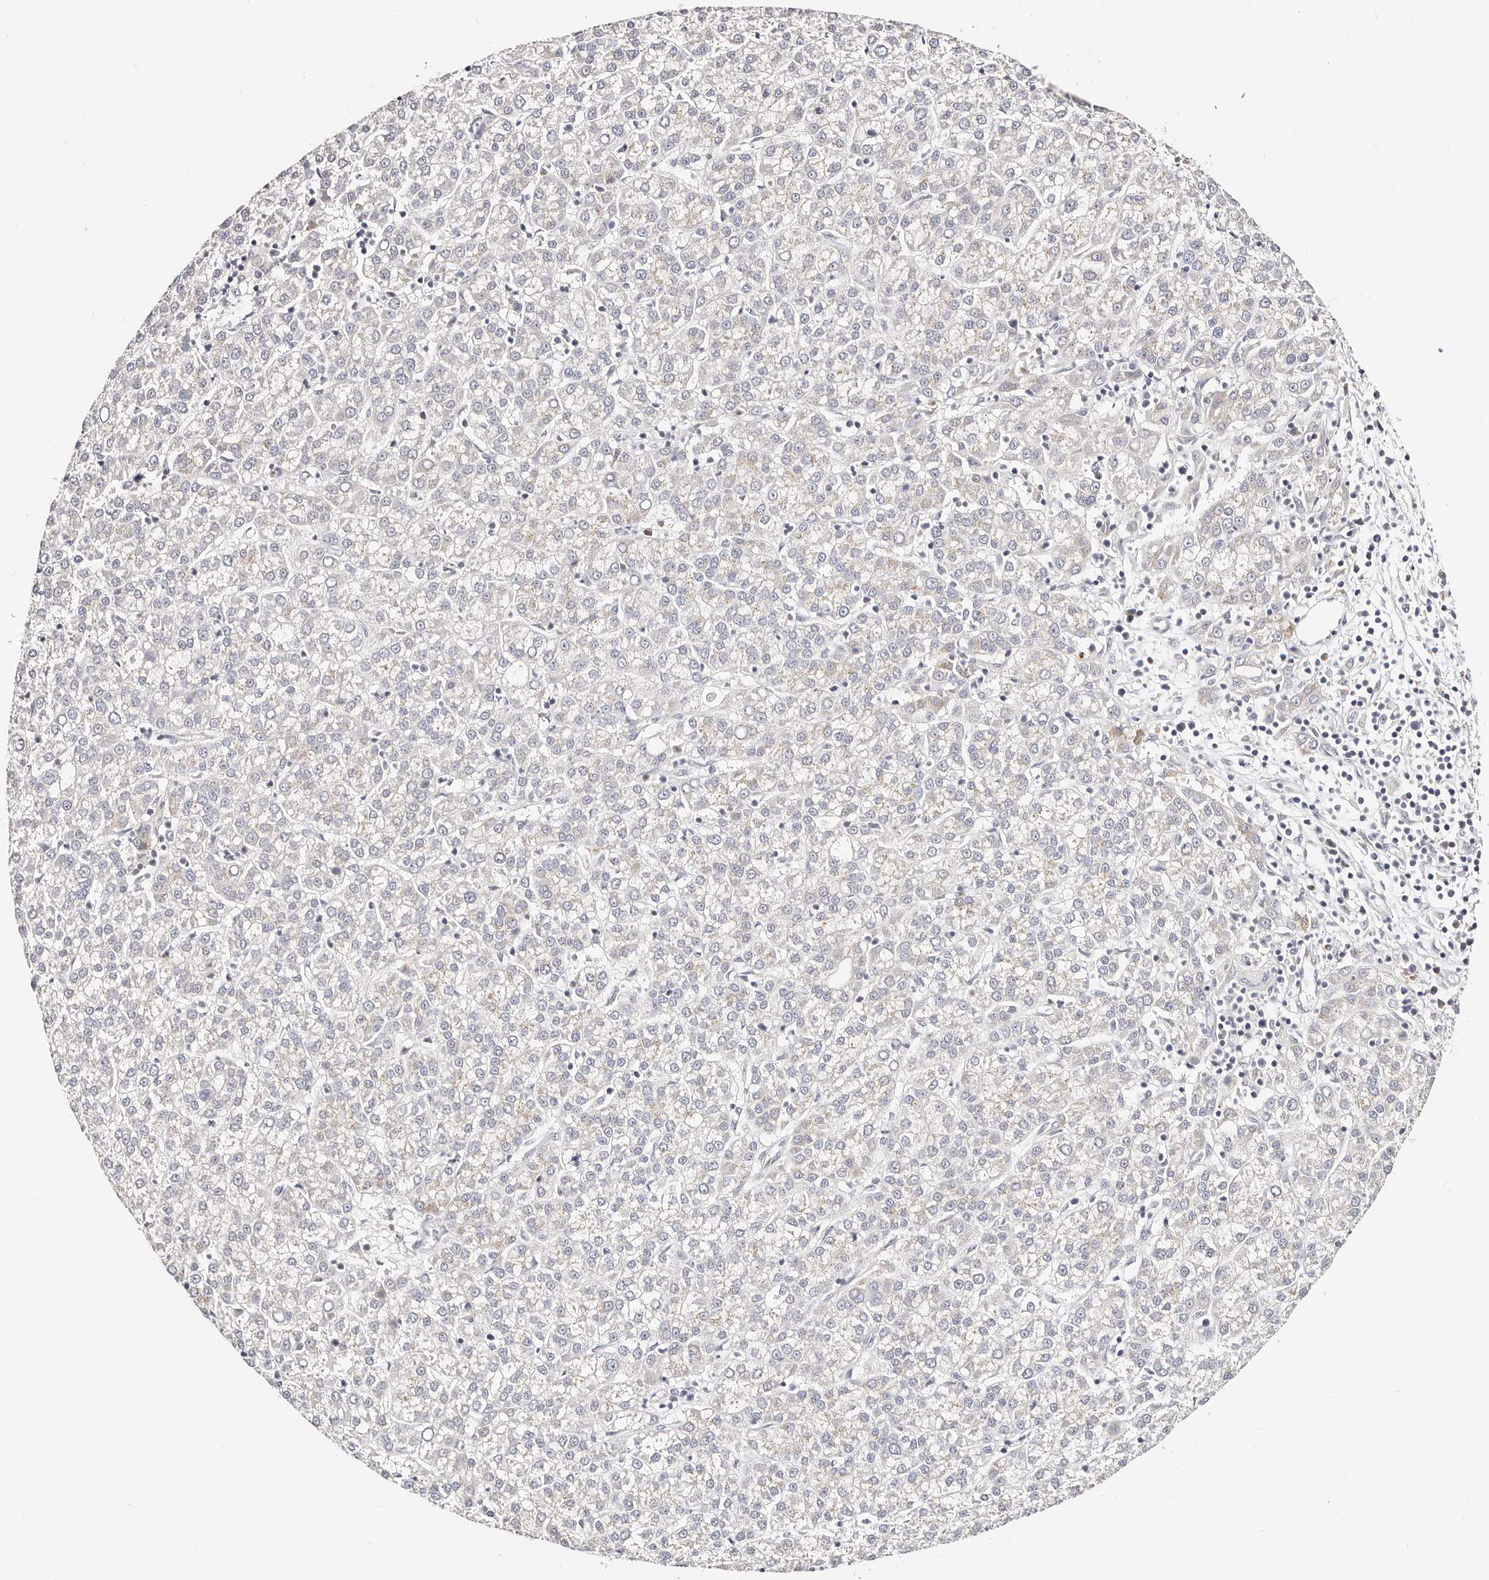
{"staining": {"intensity": "negative", "quantity": "none", "location": "none"}, "tissue": "liver cancer", "cell_type": "Tumor cells", "image_type": "cancer", "snomed": [{"axis": "morphology", "description": "Carcinoma, Hepatocellular, NOS"}, {"axis": "topography", "description": "Liver"}], "caption": "Immunohistochemical staining of human hepatocellular carcinoma (liver) shows no significant staining in tumor cells.", "gene": "VIPAS39", "patient": {"sex": "female", "age": 58}}